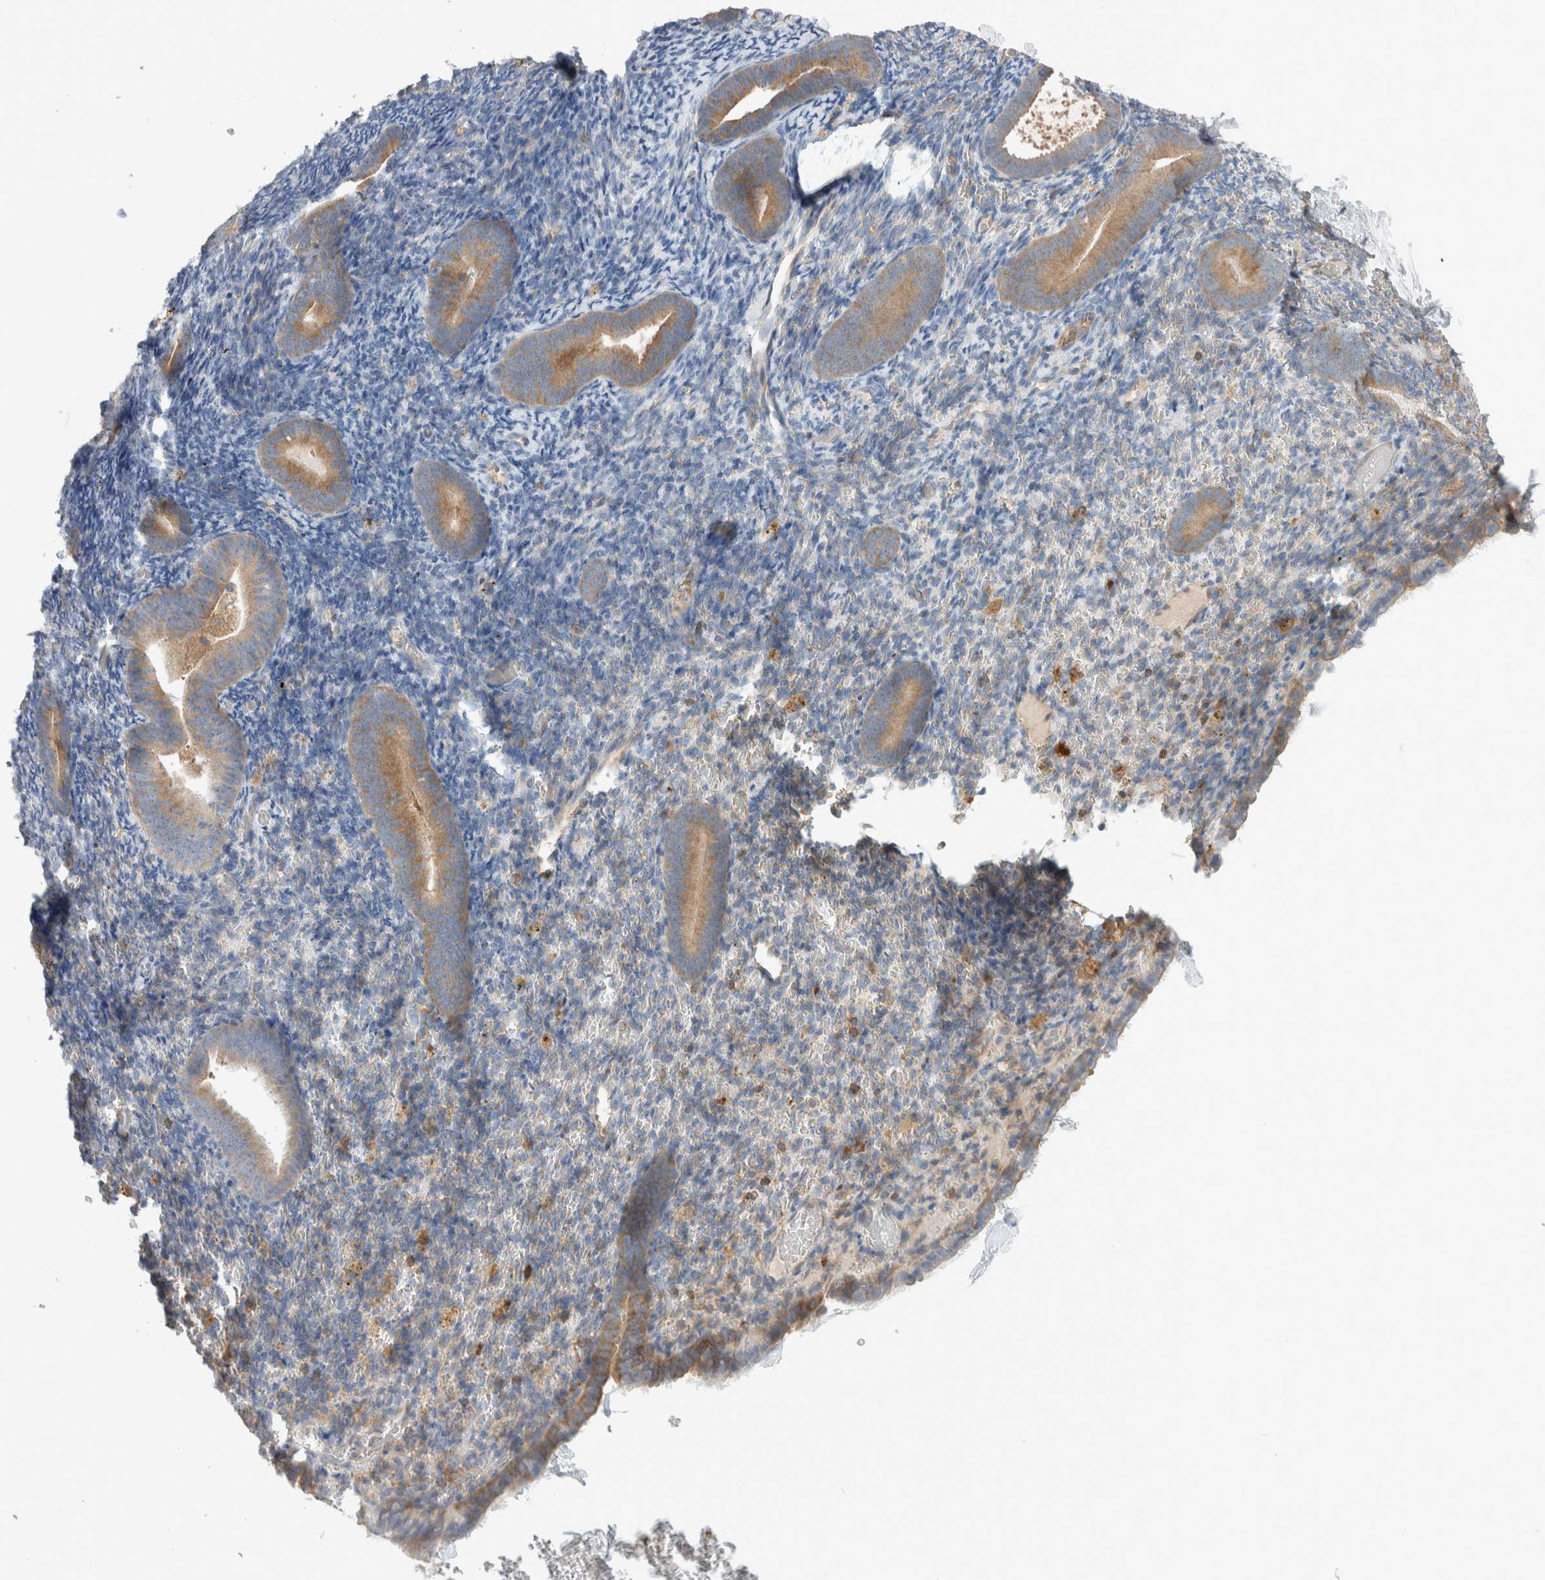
{"staining": {"intensity": "negative", "quantity": "none", "location": "none"}, "tissue": "endometrium", "cell_type": "Cells in endometrial stroma", "image_type": "normal", "snomed": [{"axis": "morphology", "description": "Normal tissue, NOS"}, {"axis": "topography", "description": "Endometrium"}], "caption": "Cells in endometrial stroma are negative for brown protein staining in benign endometrium. The staining was performed using DAB to visualize the protein expression in brown, while the nuclei were stained in blue with hematoxylin (Magnification: 20x).", "gene": "NFKB2", "patient": {"sex": "female", "age": 51}}